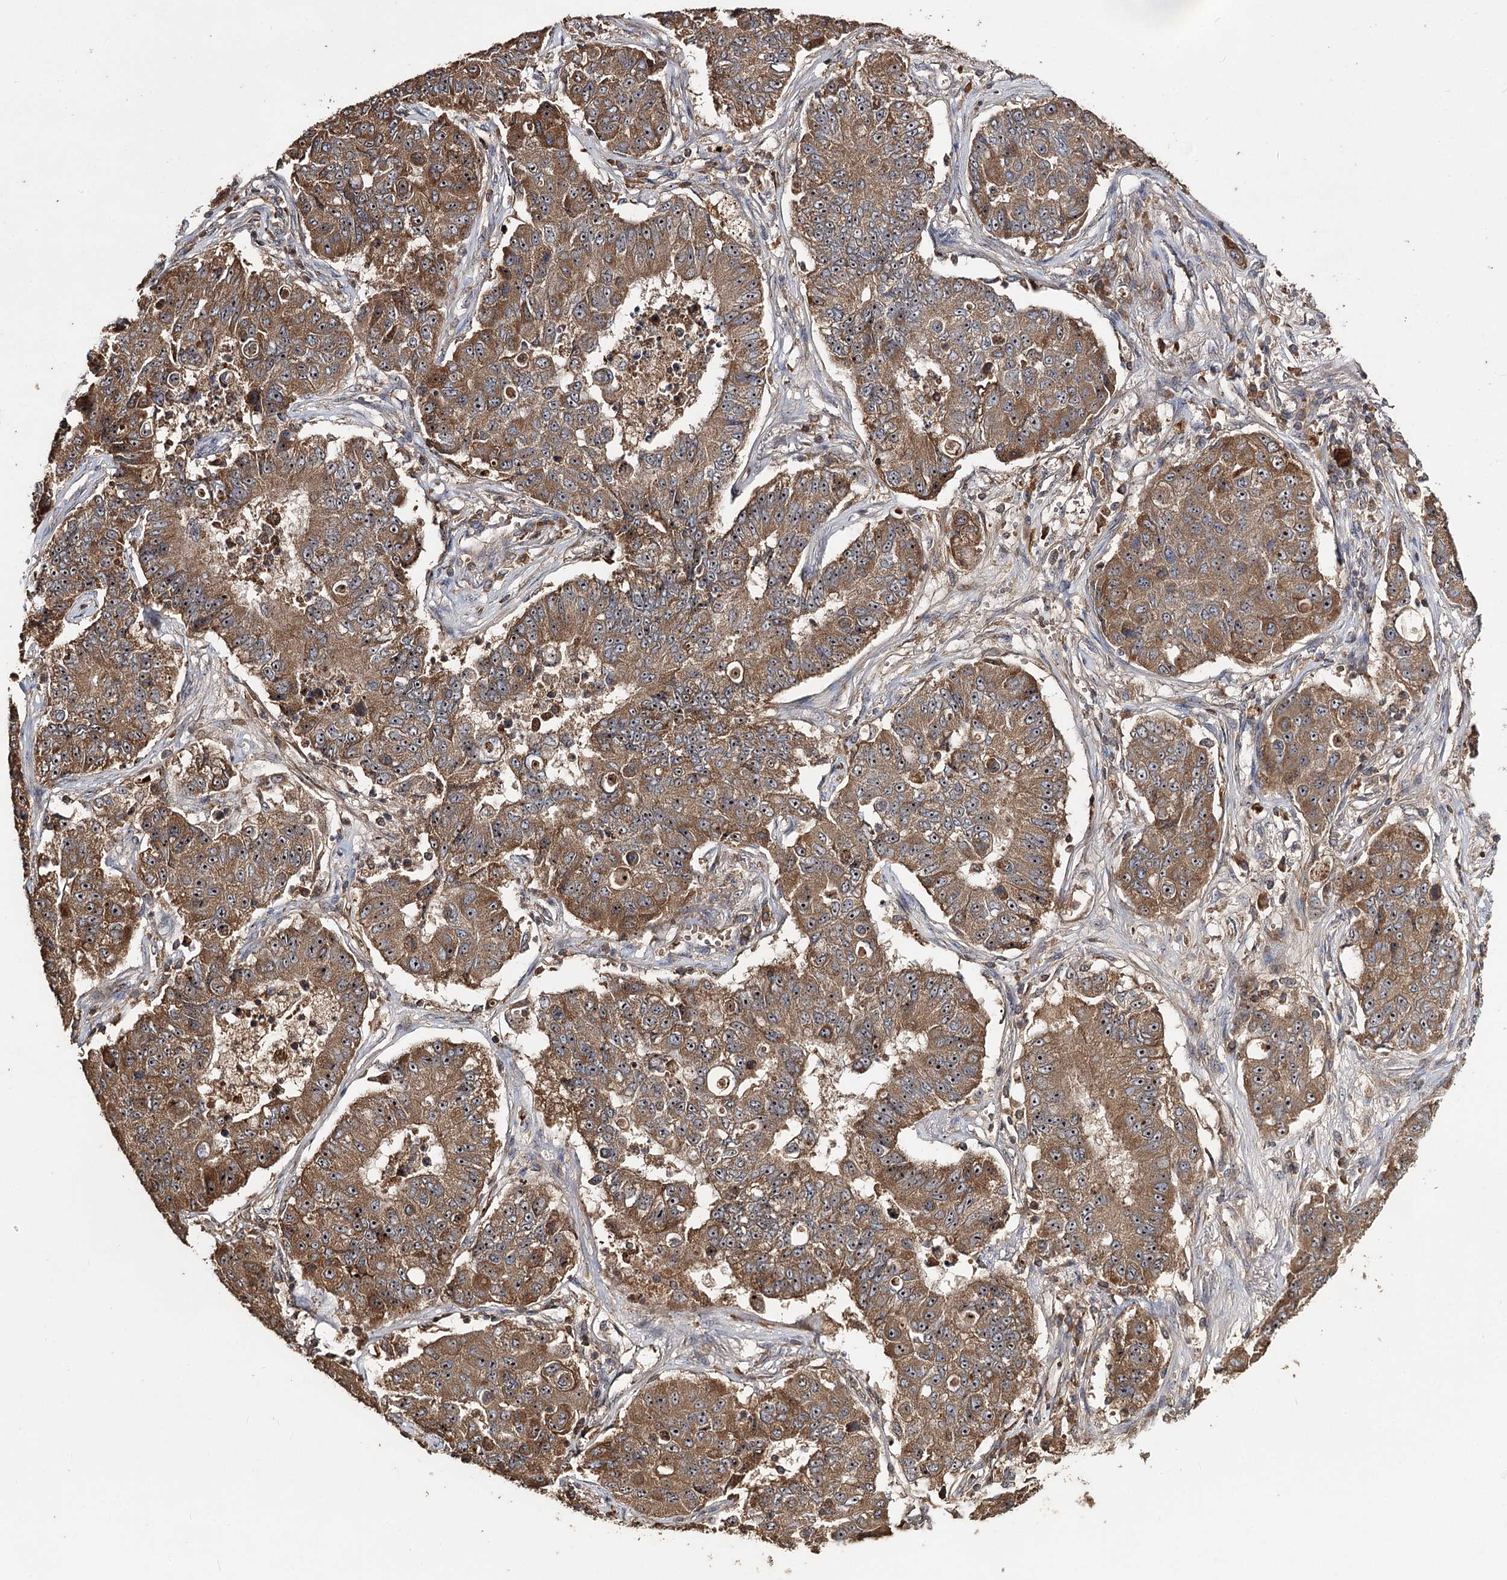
{"staining": {"intensity": "moderate", "quantity": ">75%", "location": "cytoplasmic/membranous,nuclear"}, "tissue": "lung cancer", "cell_type": "Tumor cells", "image_type": "cancer", "snomed": [{"axis": "morphology", "description": "Squamous cell carcinoma, NOS"}, {"axis": "topography", "description": "Lung"}], "caption": "Lung cancer (squamous cell carcinoma) stained for a protein displays moderate cytoplasmic/membranous and nuclear positivity in tumor cells.", "gene": "FAM53B", "patient": {"sex": "male", "age": 74}}